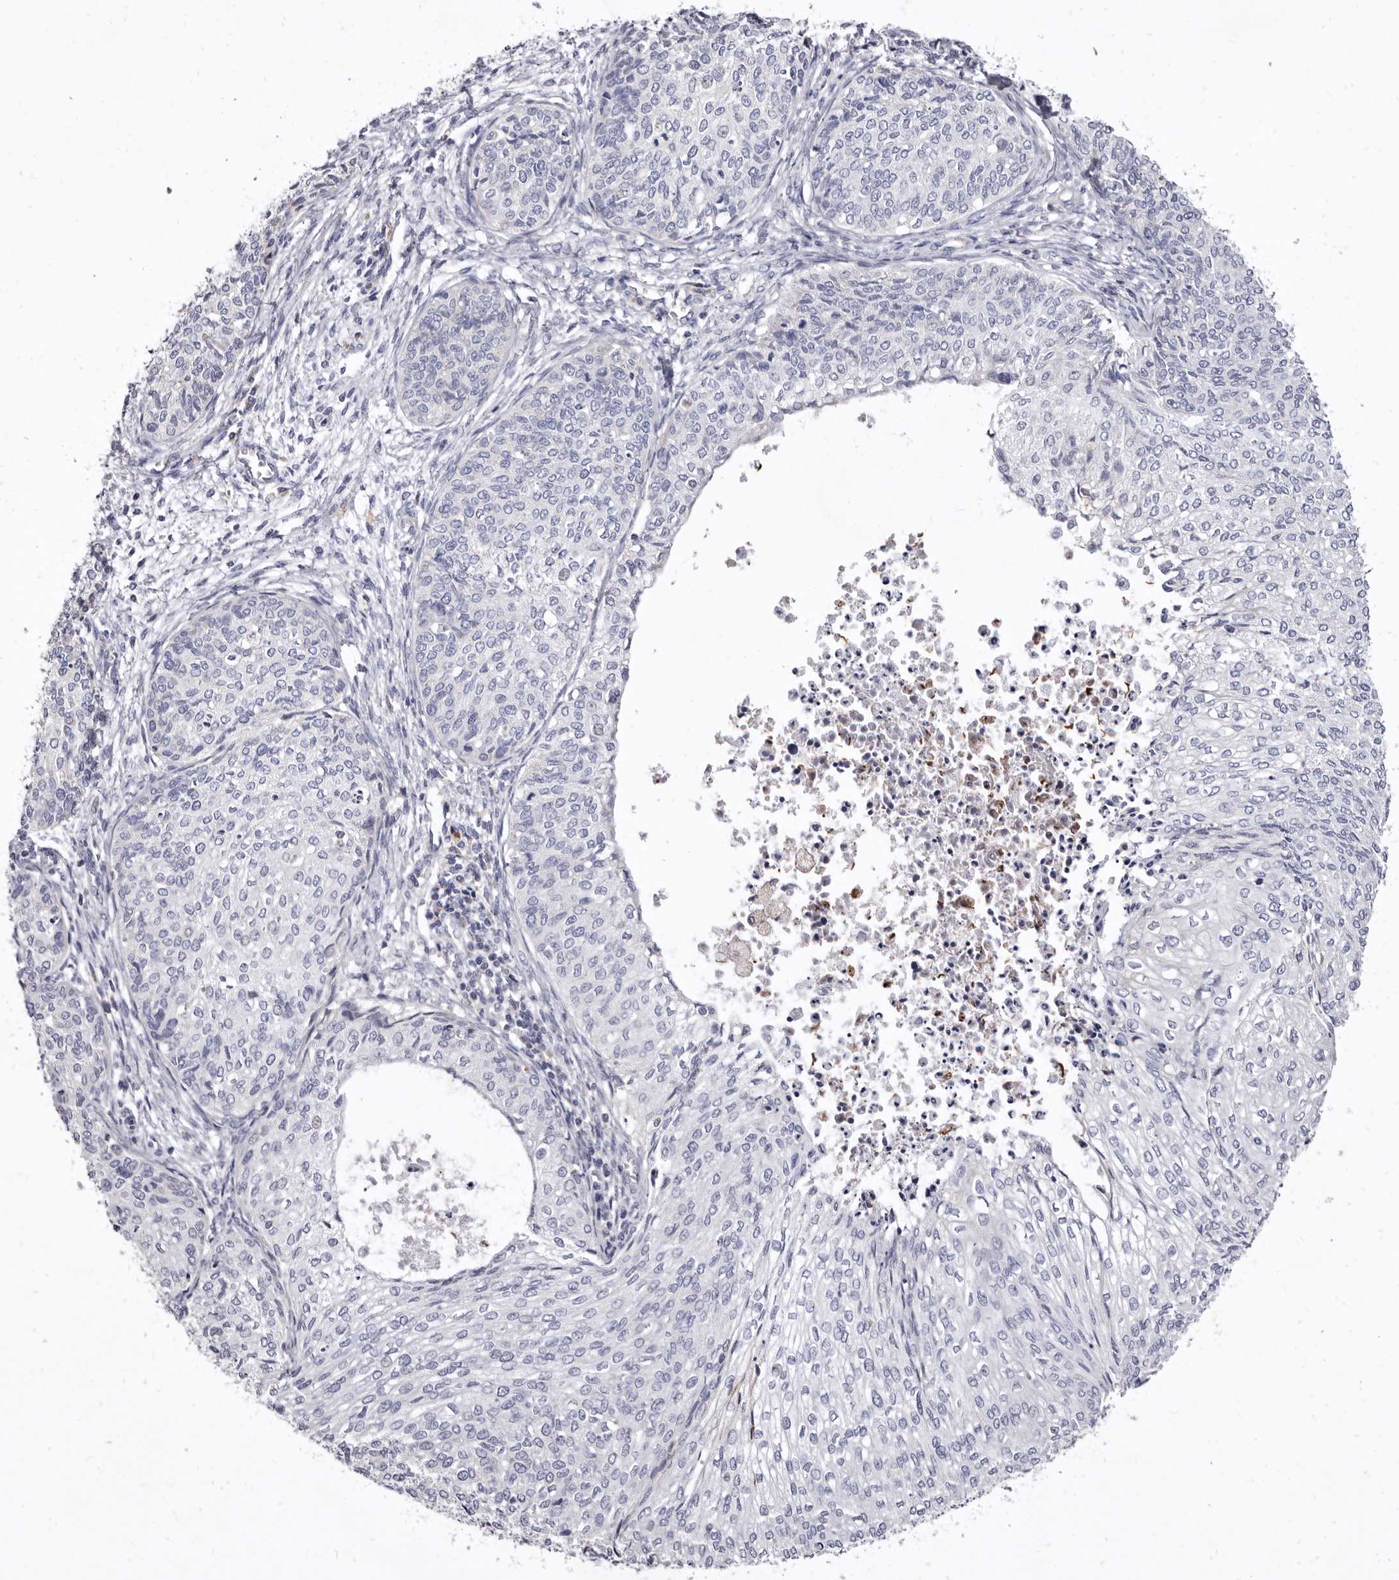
{"staining": {"intensity": "negative", "quantity": "none", "location": "none"}, "tissue": "cervical cancer", "cell_type": "Tumor cells", "image_type": "cancer", "snomed": [{"axis": "morphology", "description": "Squamous cell carcinoma, NOS"}, {"axis": "topography", "description": "Cervix"}], "caption": "The histopathology image demonstrates no staining of tumor cells in cervical cancer. (DAB immunohistochemistry (IHC), high magnification).", "gene": "CYP2E1", "patient": {"sex": "female", "age": 37}}